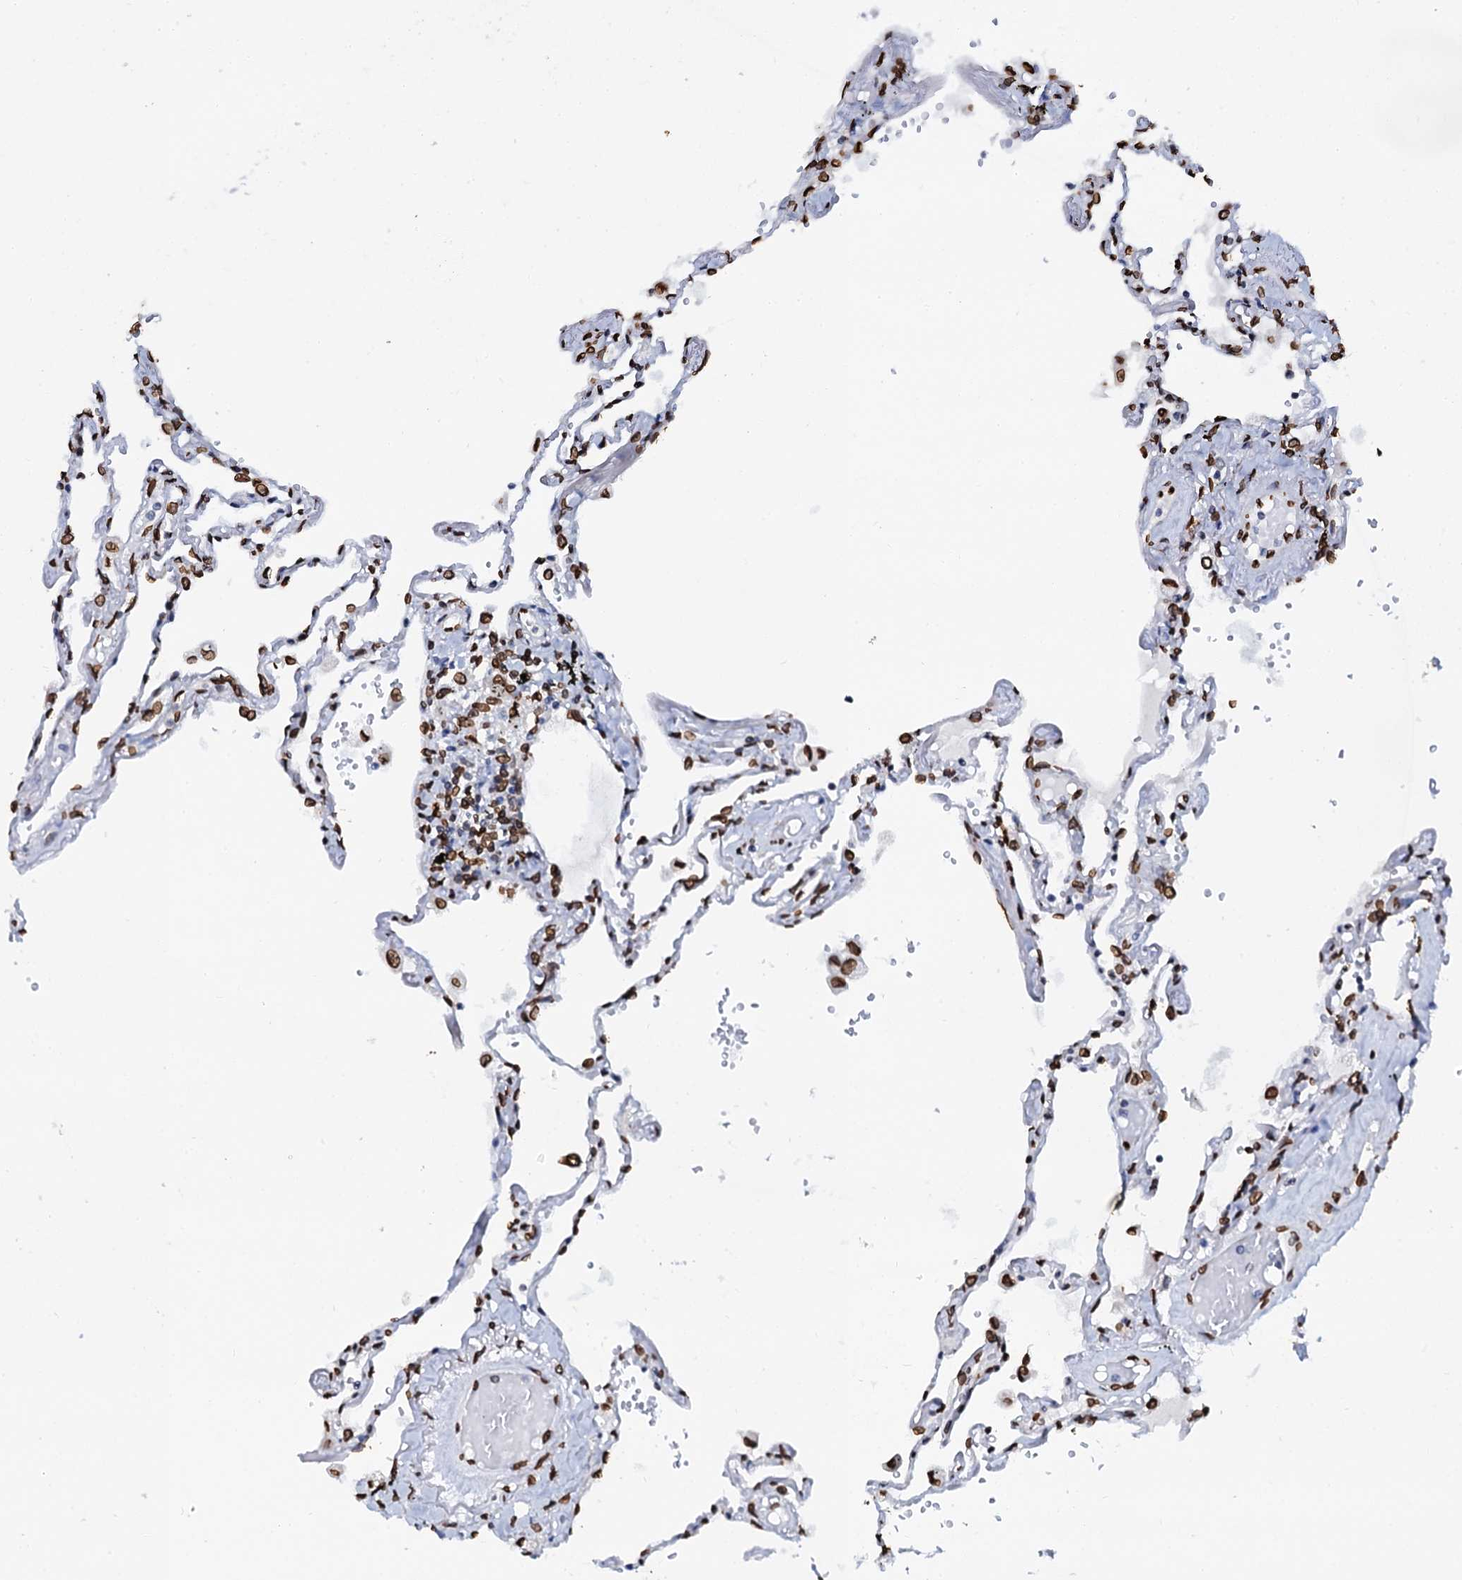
{"staining": {"intensity": "strong", "quantity": ">75%", "location": "nuclear"}, "tissue": "lung", "cell_type": "Alveolar cells", "image_type": "normal", "snomed": [{"axis": "morphology", "description": "Normal tissue, NOS"}, {"axis": "topography", "description": "Lung"}], "caption": "Alveolar cells exhibit strong nuclear positivity in approximately >75% of cells in normal lung.", "gene": "KATNAL2", "patient": {"sex": "female", "age": 67}}